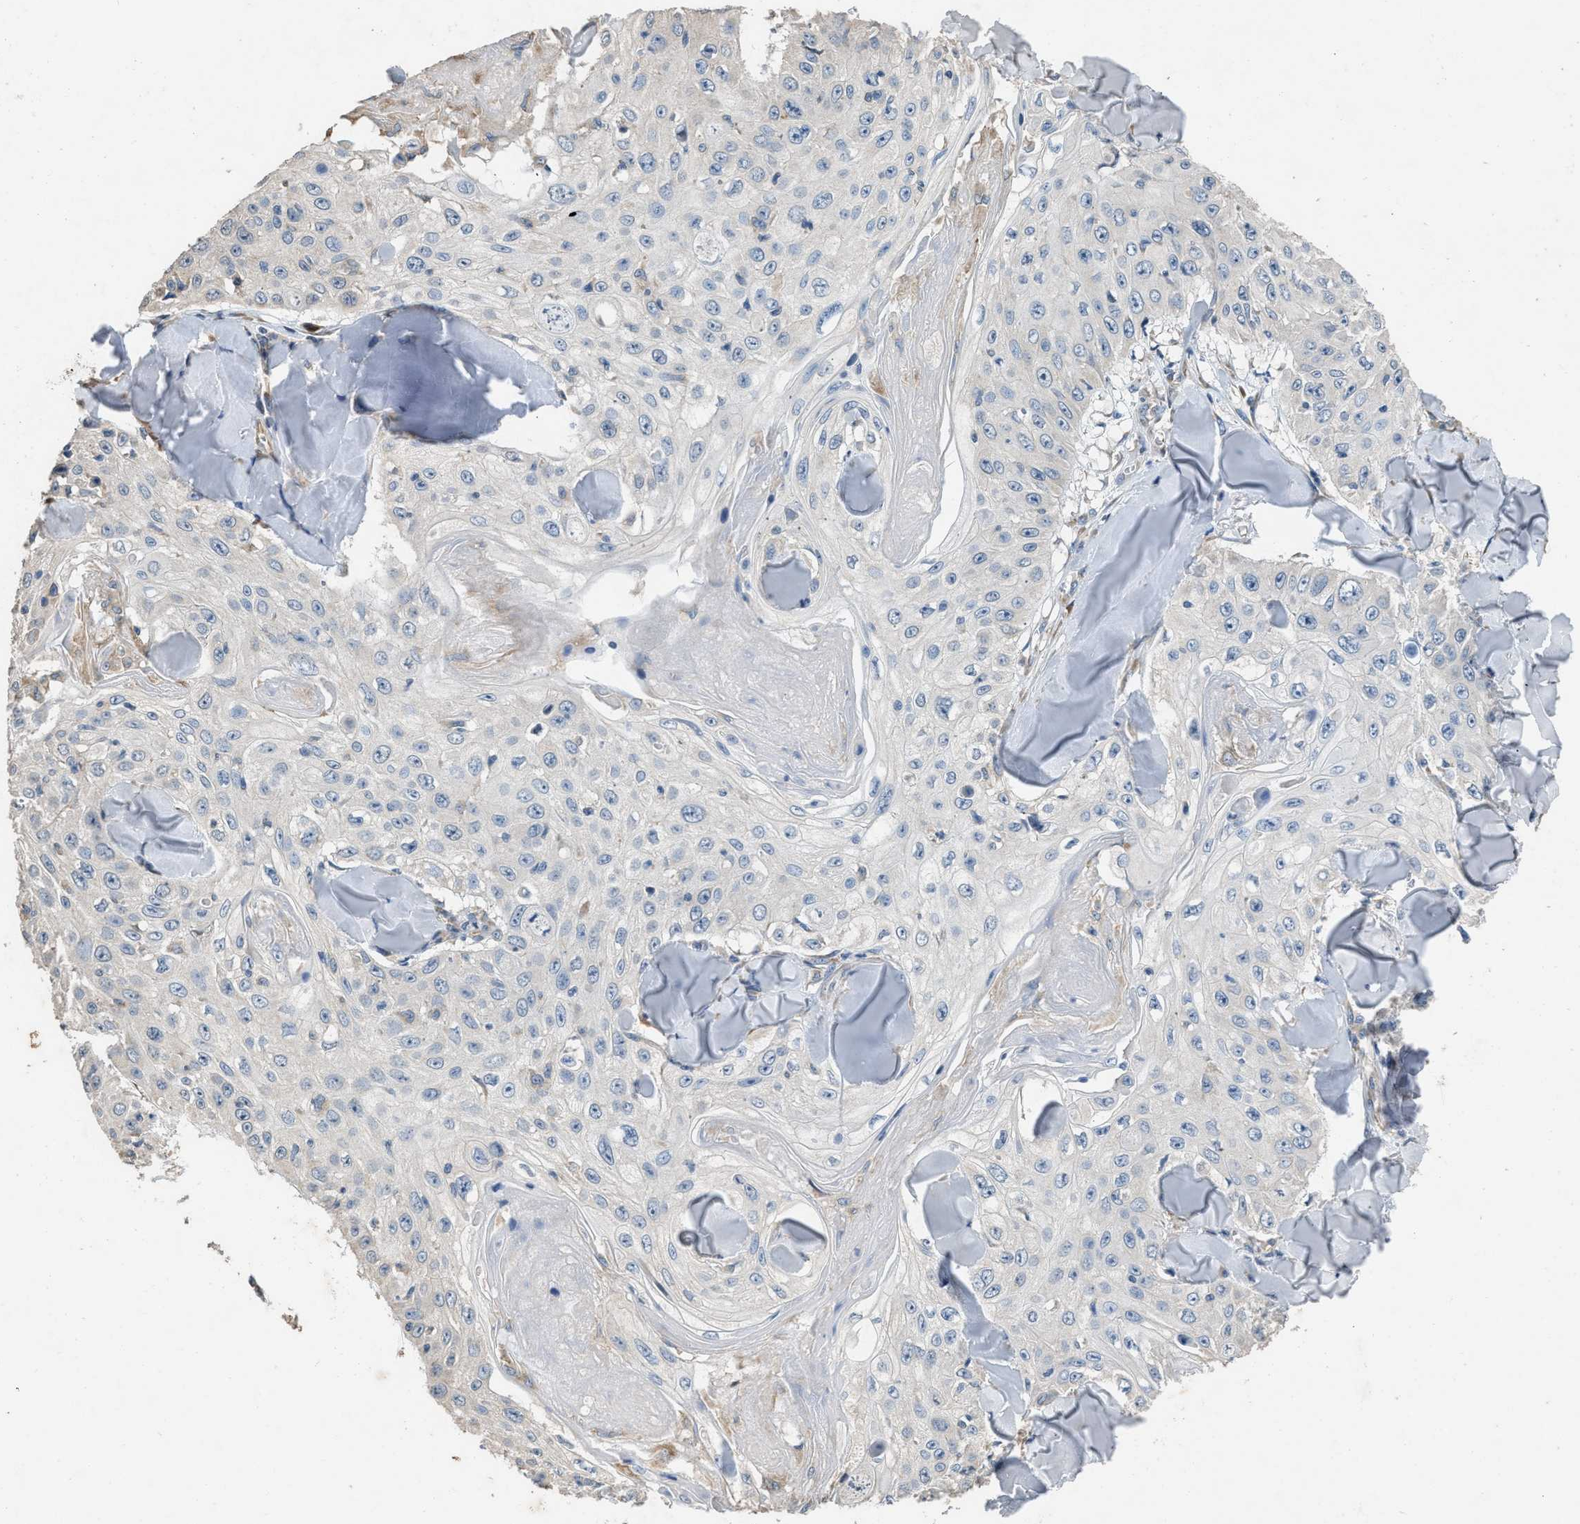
{"staining": {"intensity": "negative", "quantity": "none", "location": "none"}, "tissue": "skin cancer", "cell_type": "Tumor cells", "image_type": "cancer", "snomed": [{"axis": "morphology", "description": "Squamous cell carcinoma, NOS"}, {"axis": "topography", "description": "Skin"}], "caption": "DAB (3,3'-diaminobenzidine) immunohistochemical staining of squamous cell carcinoma (skin) displays no significant expression in tumor cells. The staining is performed using DAB brown chromogen with nuclei counter-stained in using hematoxylin.", "gene": "TMEM150A", "patient": {"sex": "male", "age": 86}}